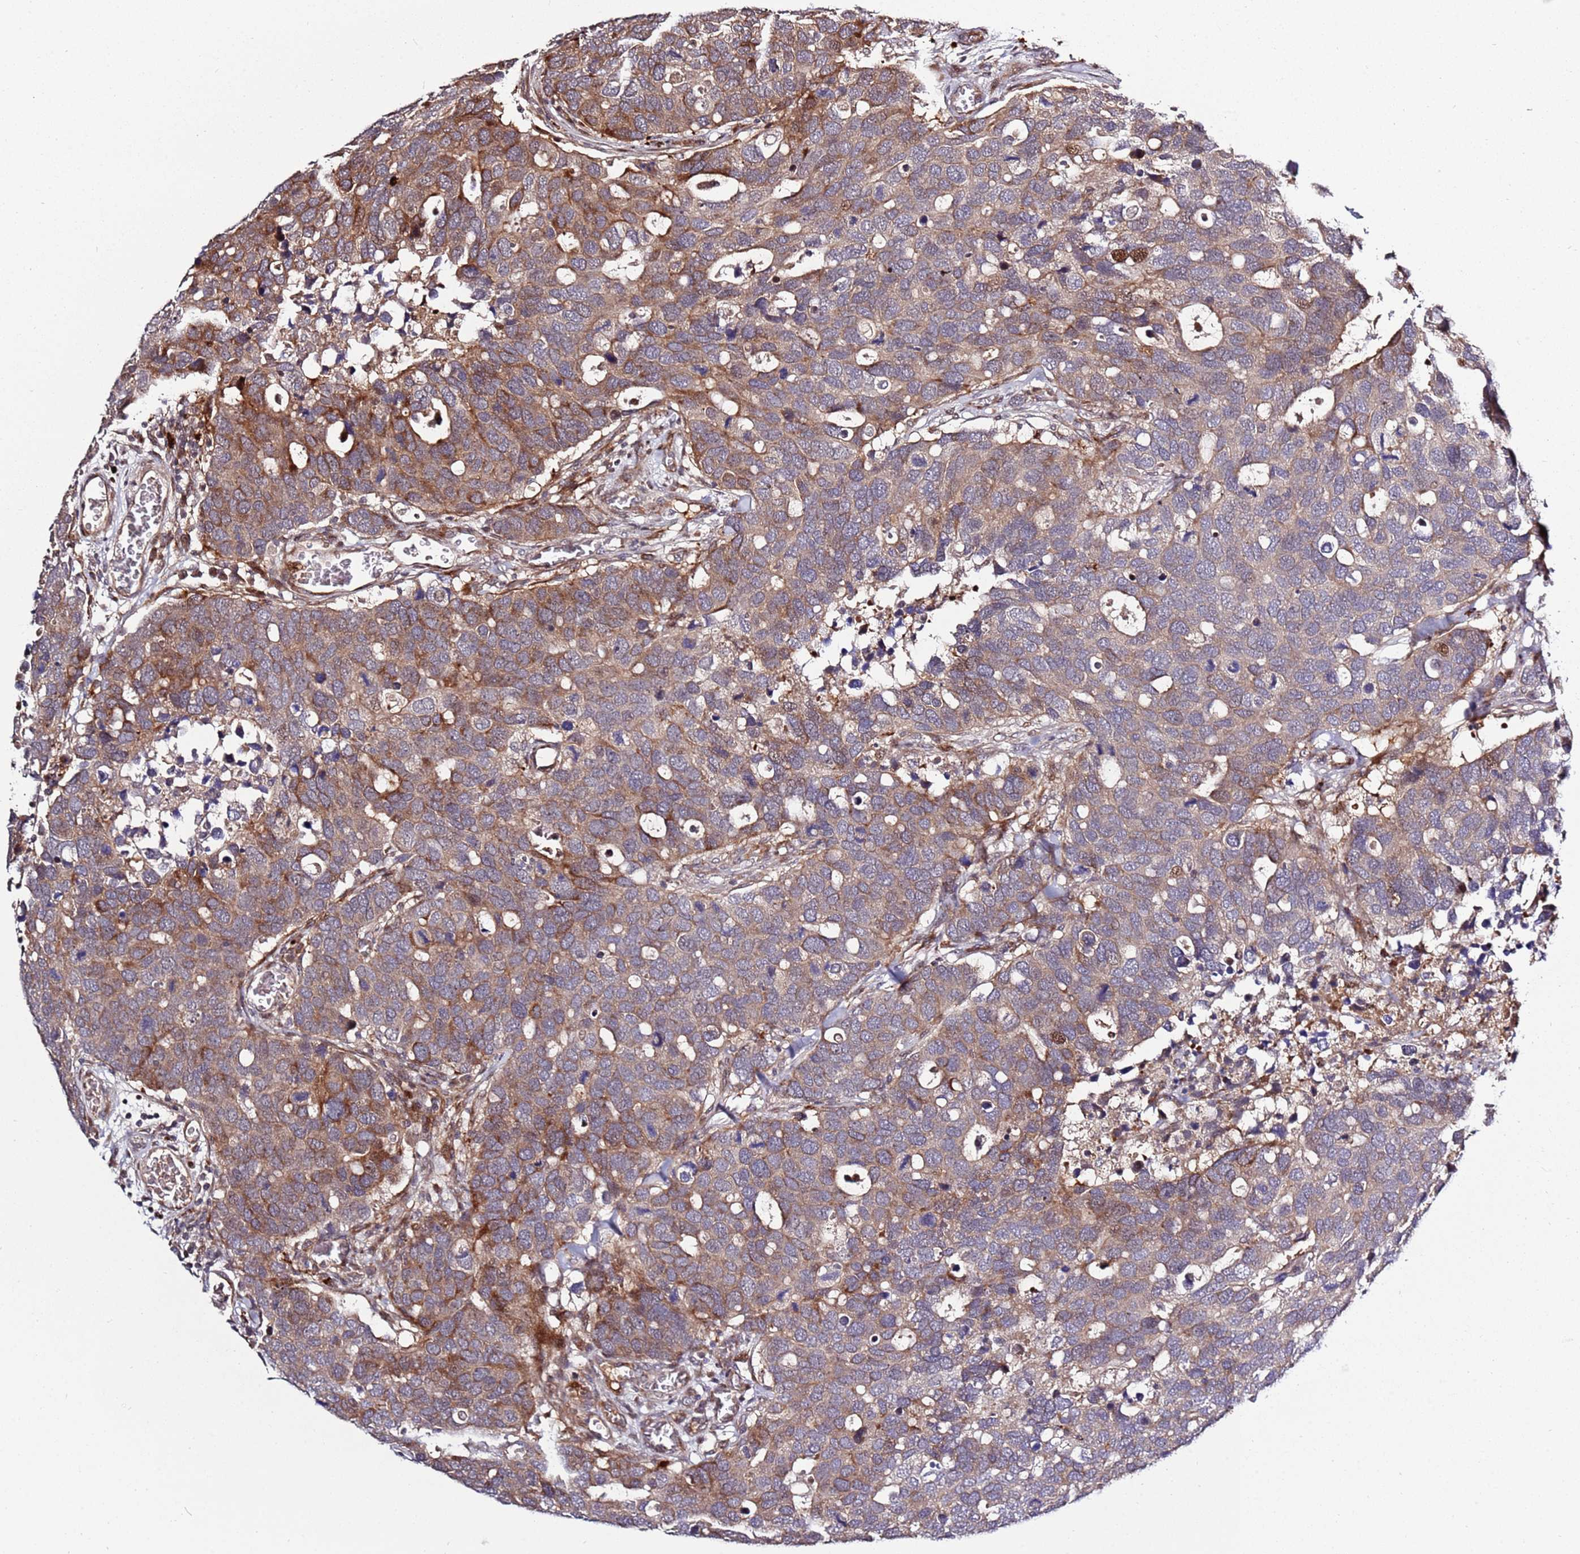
{"staining": {"intensity": "moderate", "quantity": ">75%", "location": "cytoplasmic/membranous"}, "tissue": "breast cancer", "cell_type": "Tumor cells", "image_type": "cancer", "snomed": [{"axis": "morphology", "description": "Duct carcinoma"}, {"axis": "topography", "description": "Breast"}], "caption": "Immunohistochemistry (IHC) staining of invasive ductal carcinoma (breast), which reveals medium levels of moderate cytoplasmic/membranous expression in about >75% of tumor cells indicating moderate cytoplasmic/membranous protein positivity. The staining was performed using DAB (3,3'-diaminobenzidine) (brown) for protein detection and nuclei were counterstained in hematoxylin (blue).", "gene": "RHBDL1", "patient": {"sex": "female", "age": 83}}